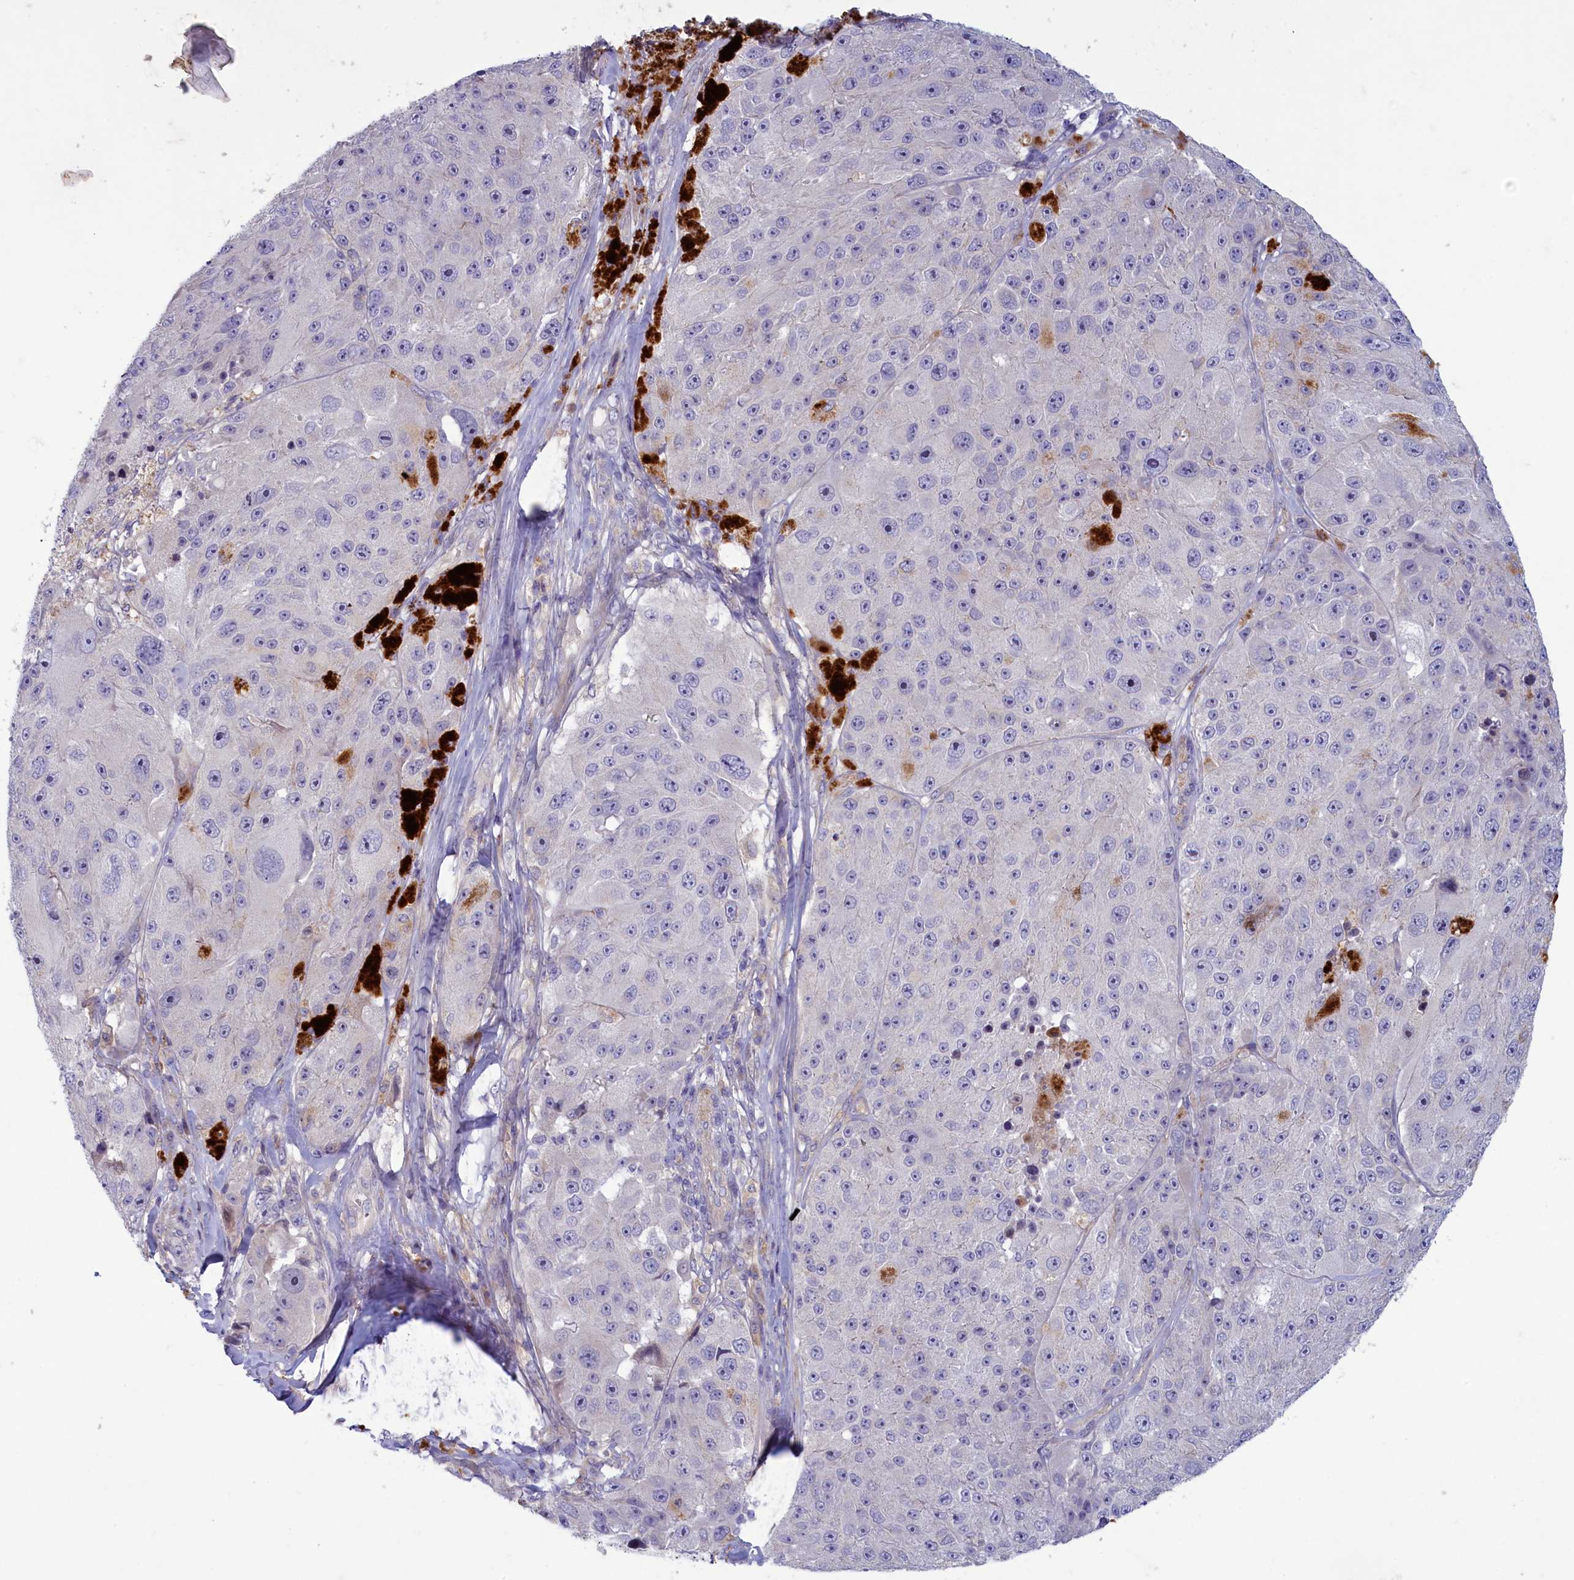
{"staining": {"intensity": "negative", "quantity": "none", "location": "none"}, "tissue": "melanoma", "cell_type": "Tumor cells", "image_type": "cancer", "snomed": [{"axis": "morphology", "description": "Malignant melanoma, Metastatic site"}, {"axis": "topography", "description": "Lymph node"}], "caption": "A high-resolution micrograph shows immunohistochemistry staining of melanoma, which displays no significant positivity in tumor cells.", "gene": "PLEKHG6", "patient": {"sex": "male", "age": 62}}